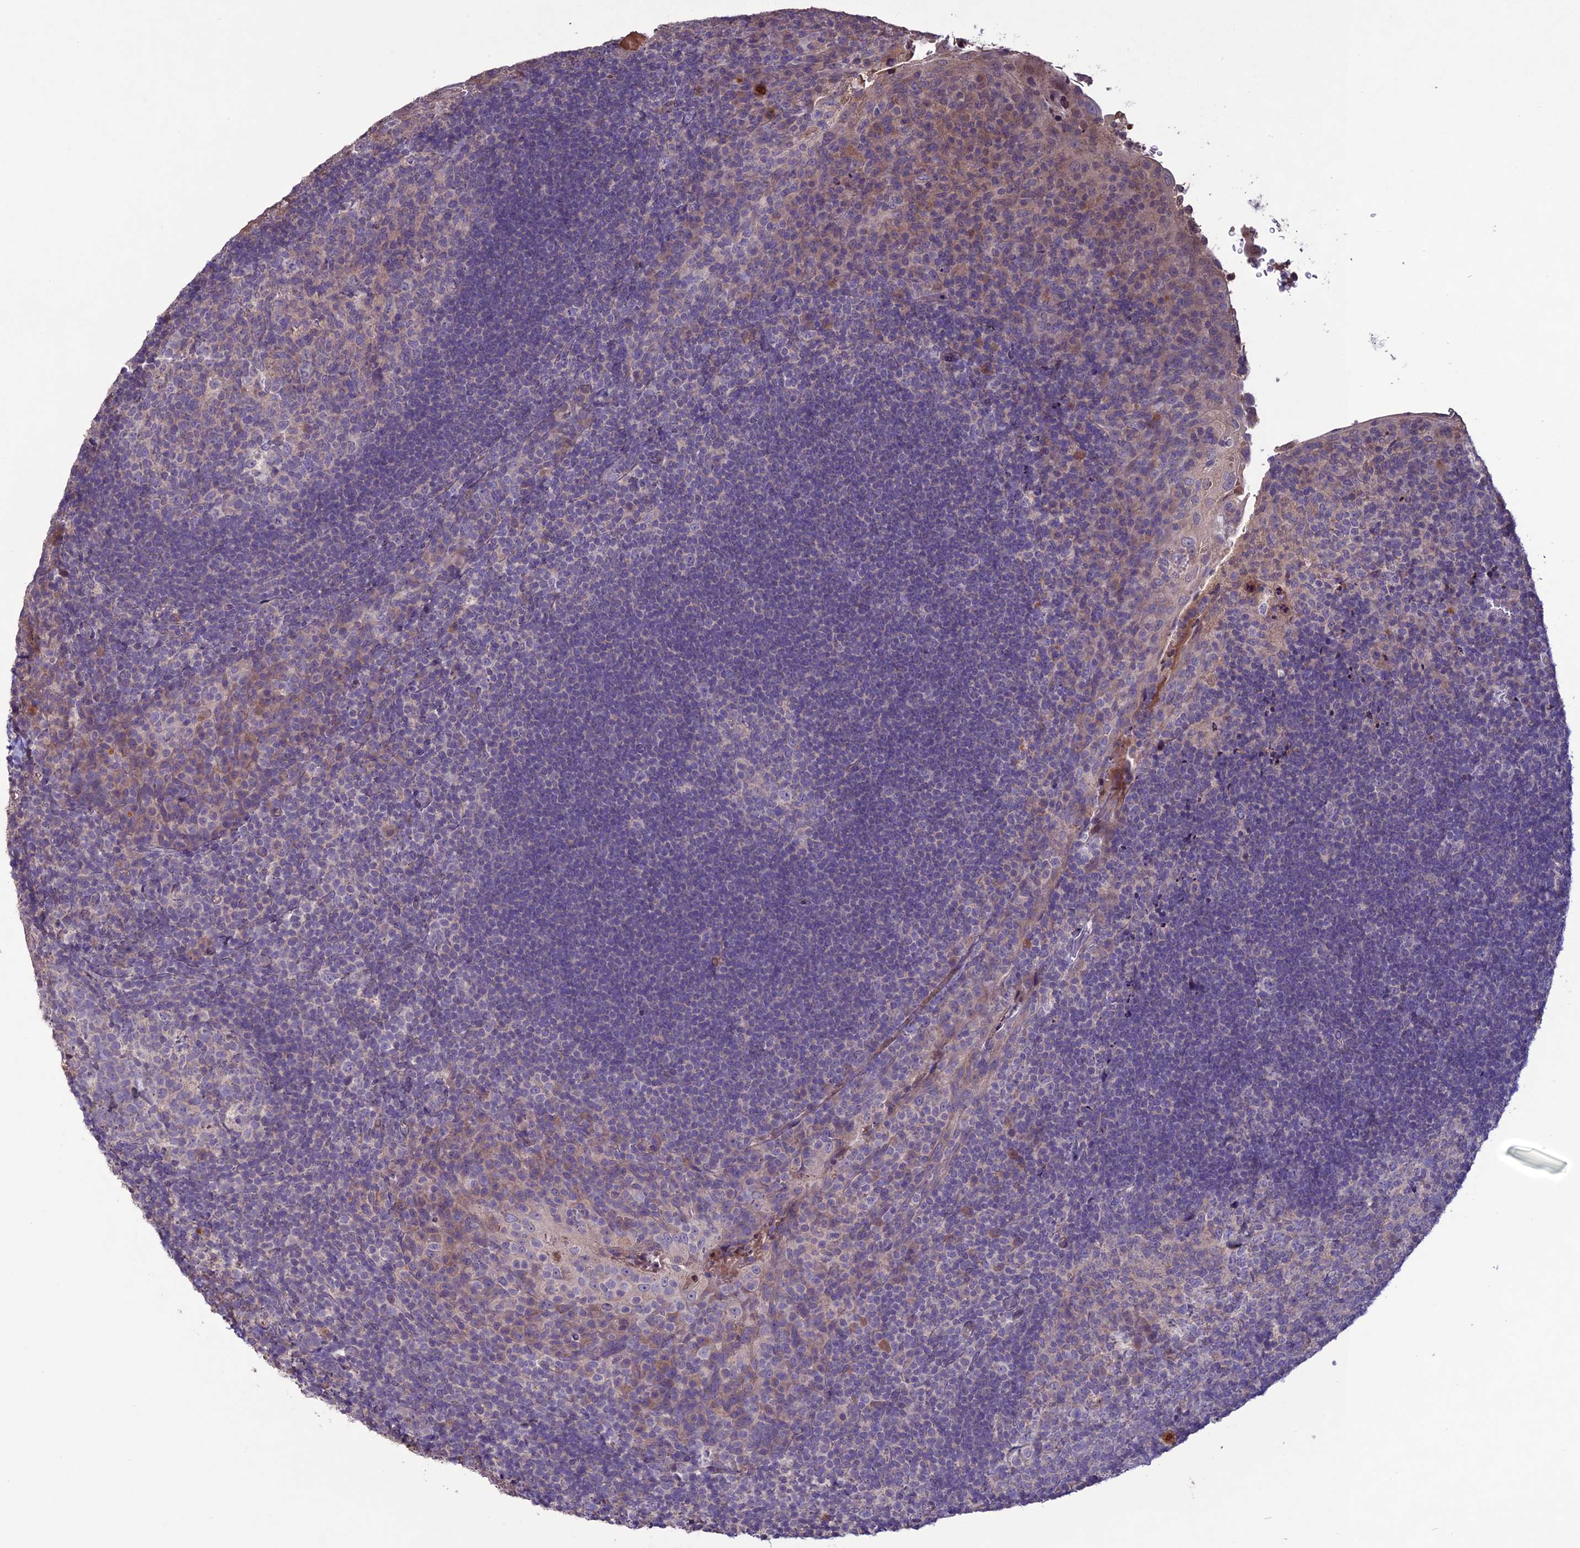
{"staining": {"intensity": "weak", "quantity": "<25%", "location": "cytoplasmic/membranous"}, "tissue": "tonsil", "cell_type": "Germinal center cells", "image_type": "normal", "snomed": [{"axis": "morphology", "description": "Normal tissue, NOS"}, {"axis": "topography", "description": "Tonsil"}], "caption": "DAB immunohistochemical staining of normal human tonsil demonstrates no significant expression in germinal center cells.", "gene": "C2orf76", "patient": {"sex": "male", "age": 17}}